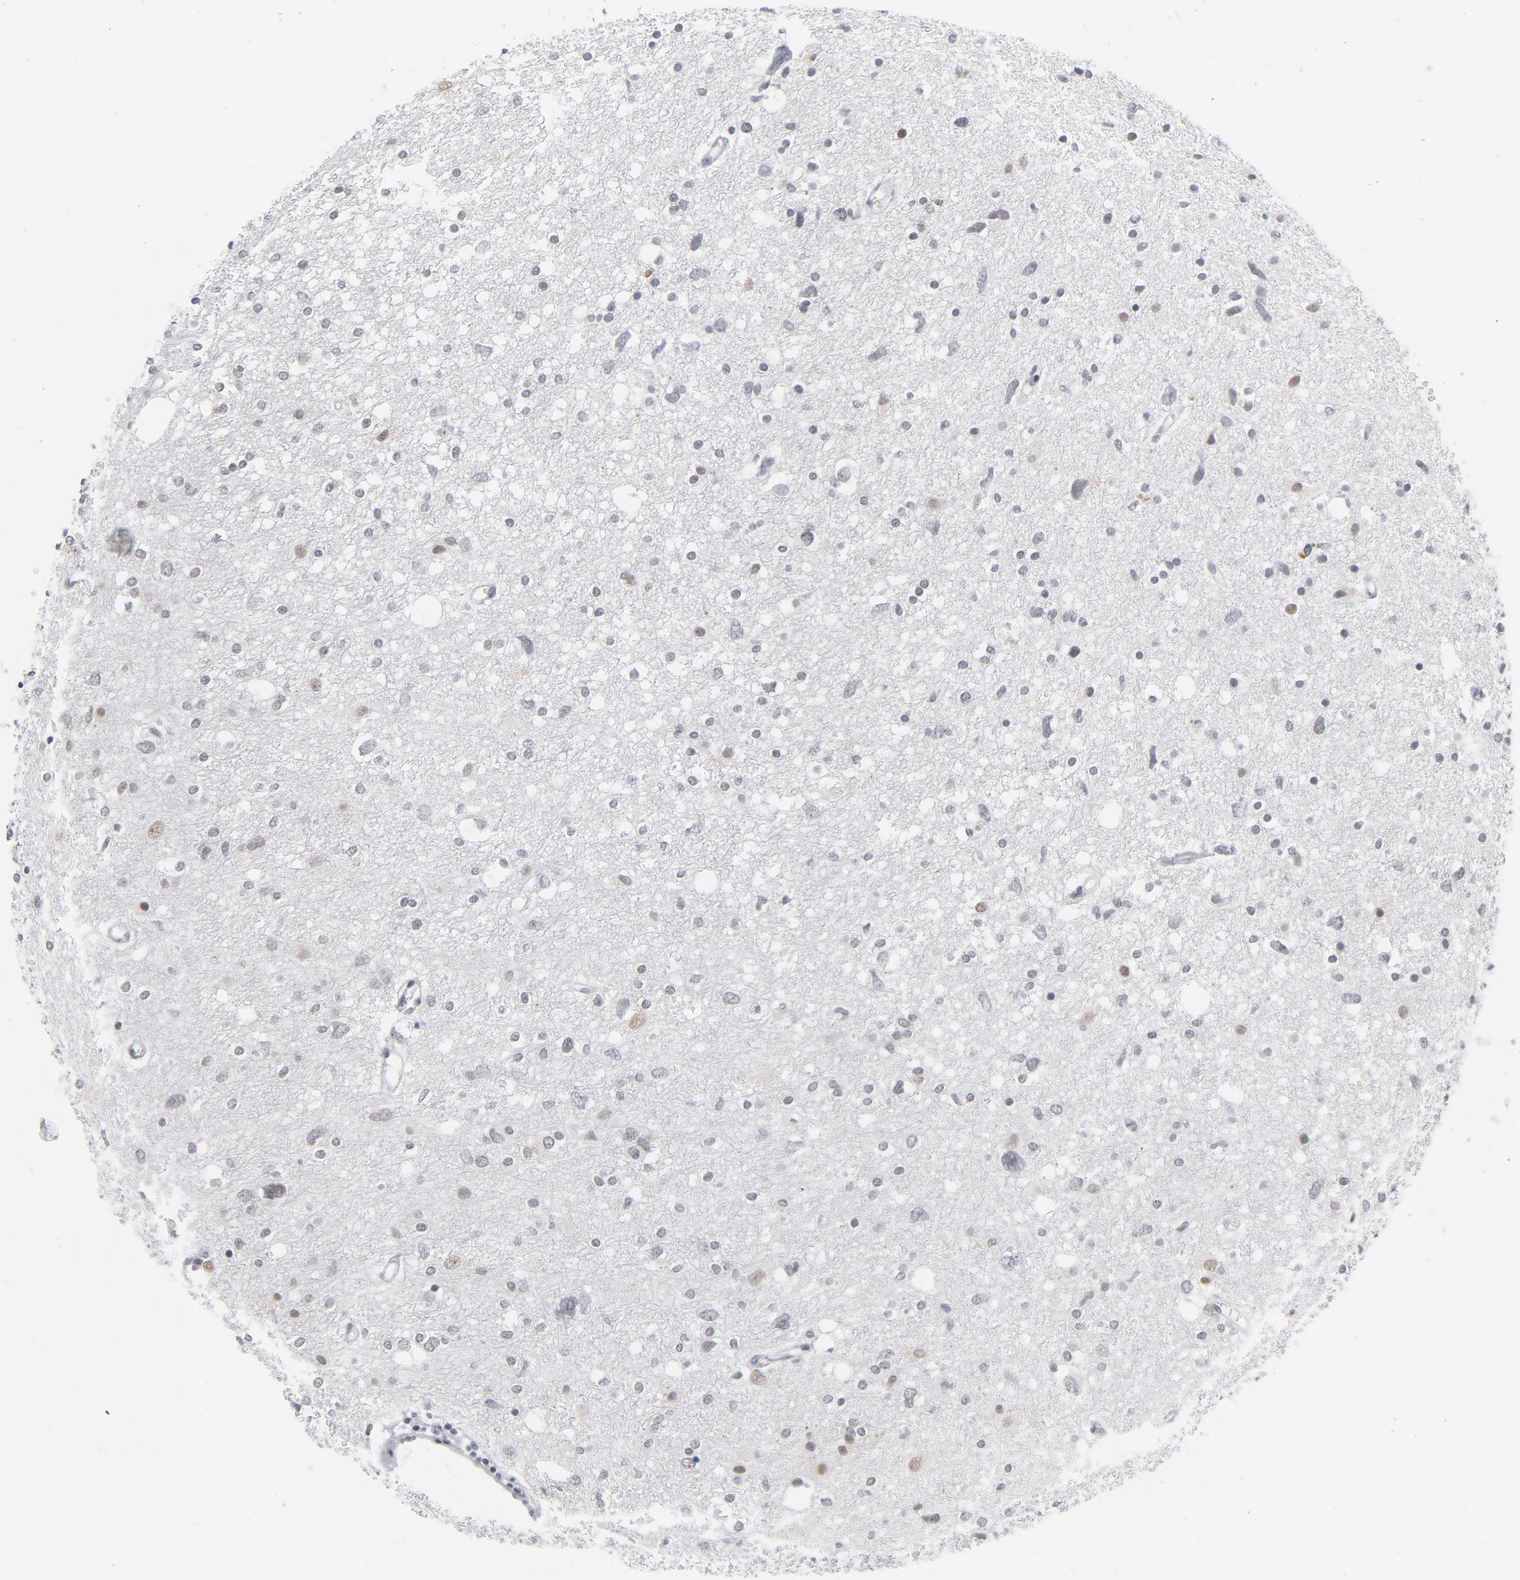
{"staining": {"intensity": "weak", "quantity": "25%-75%", "location": "nuclear"}, "tissue": "glioma", "cell_type": "Tumor cells", "image_type": "cancer", "snomed": [{"axis": "morphology", "description": "Glioma, malignant, High grade"}, {"axis": "topography", "description": "Brain"}], "caption": "A brown stain labels weak nuclear positivity of a protein in human malignant glioma (high-grade) tumor cells.", "gene": "BAP1", "patient": {"sex": "female", "age": 59}}